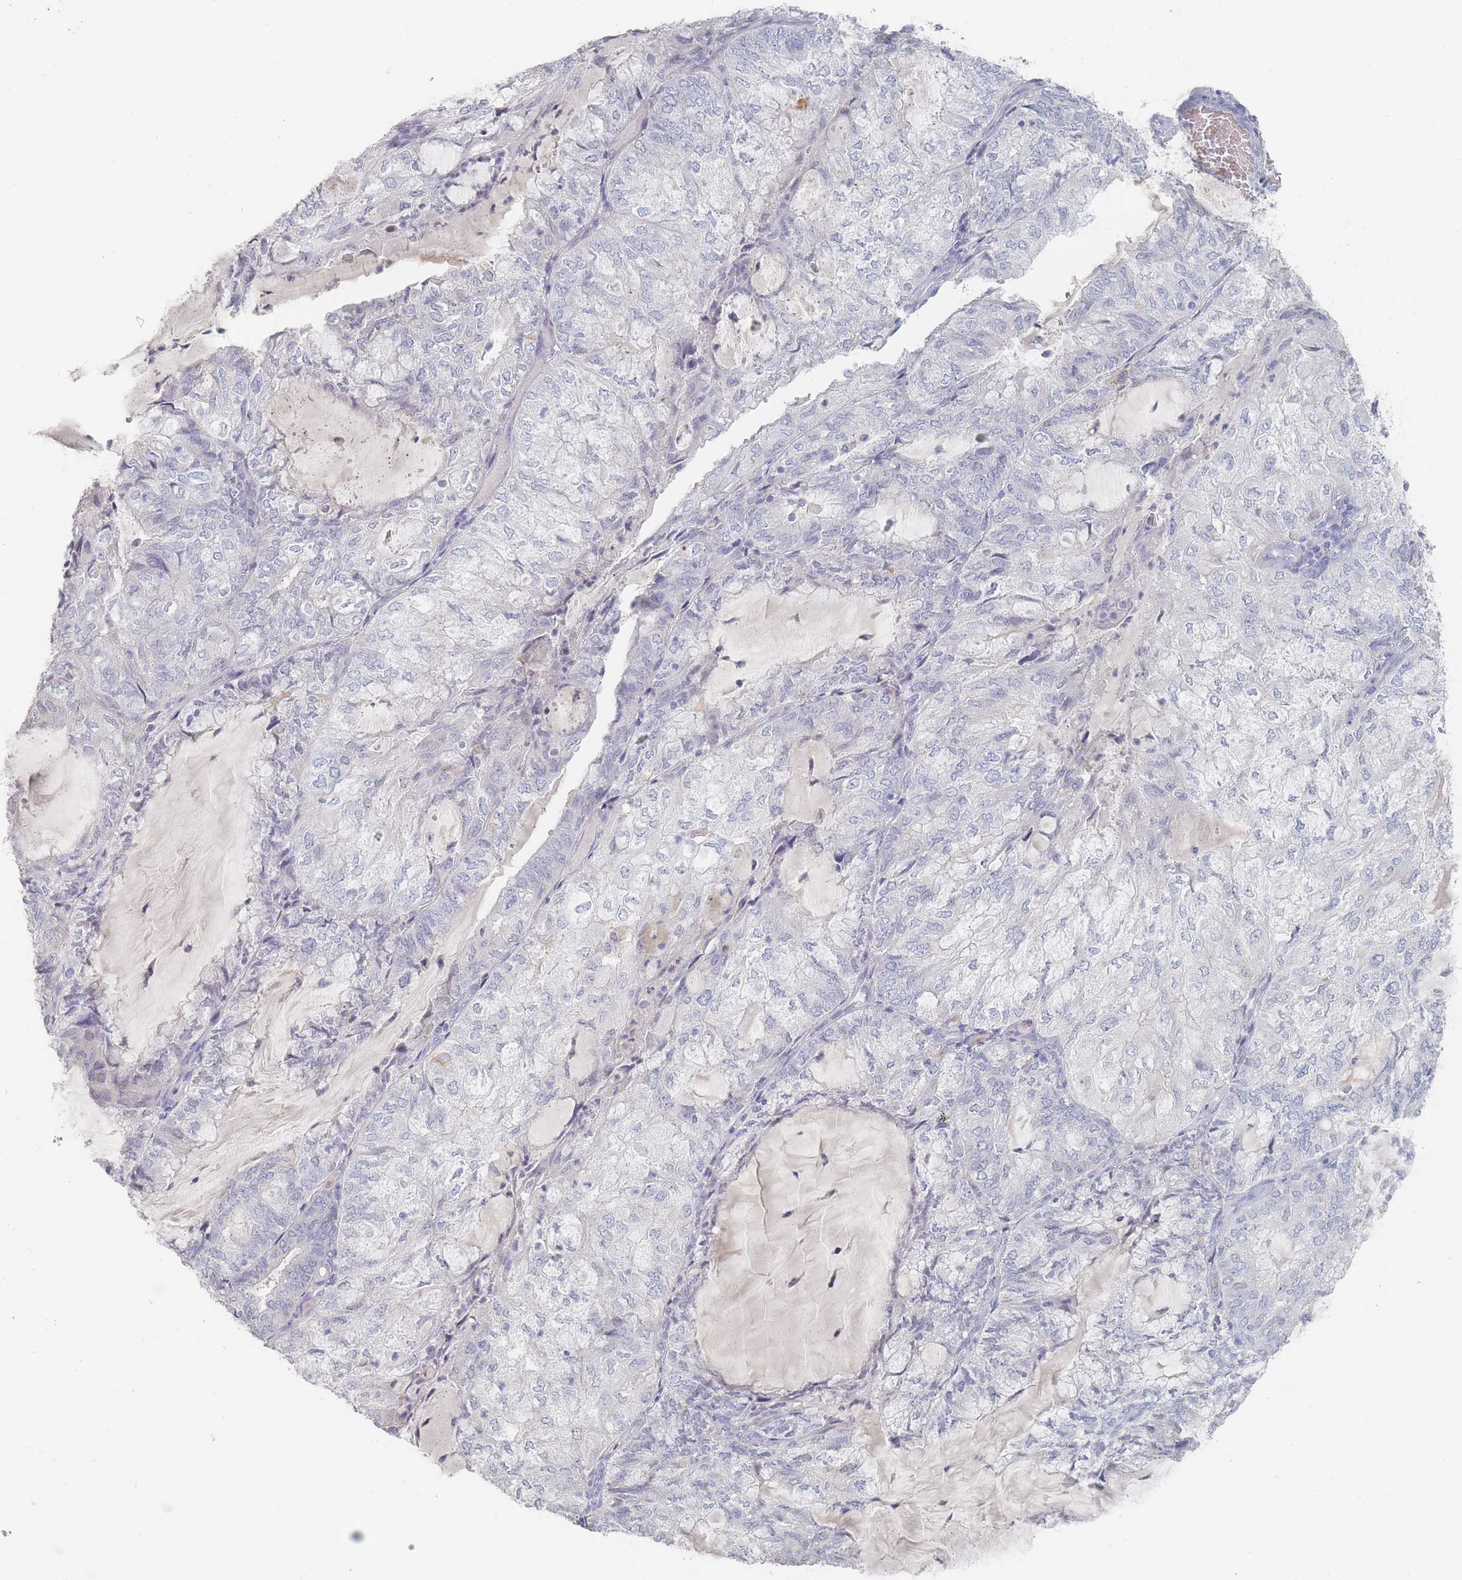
{"staining": {"intensity": "negative", "quantity": "none", "location": "none"}, "tissue": "endometrial cancer", "cell_type": "Tumor cells", "image_type": "cancer", "snomed": [{"axis": "morphology", "description": "Adenocarcinoma, NOS"}, {"axis": "topography", "description": "Endometrium"}], "caption": "The micrograph displays no significant expression in tumor cells of endometrial cancer (adenocarcinoma).", "gene": "HELZ2", "patient": {"sex": "female", "age": 81}}